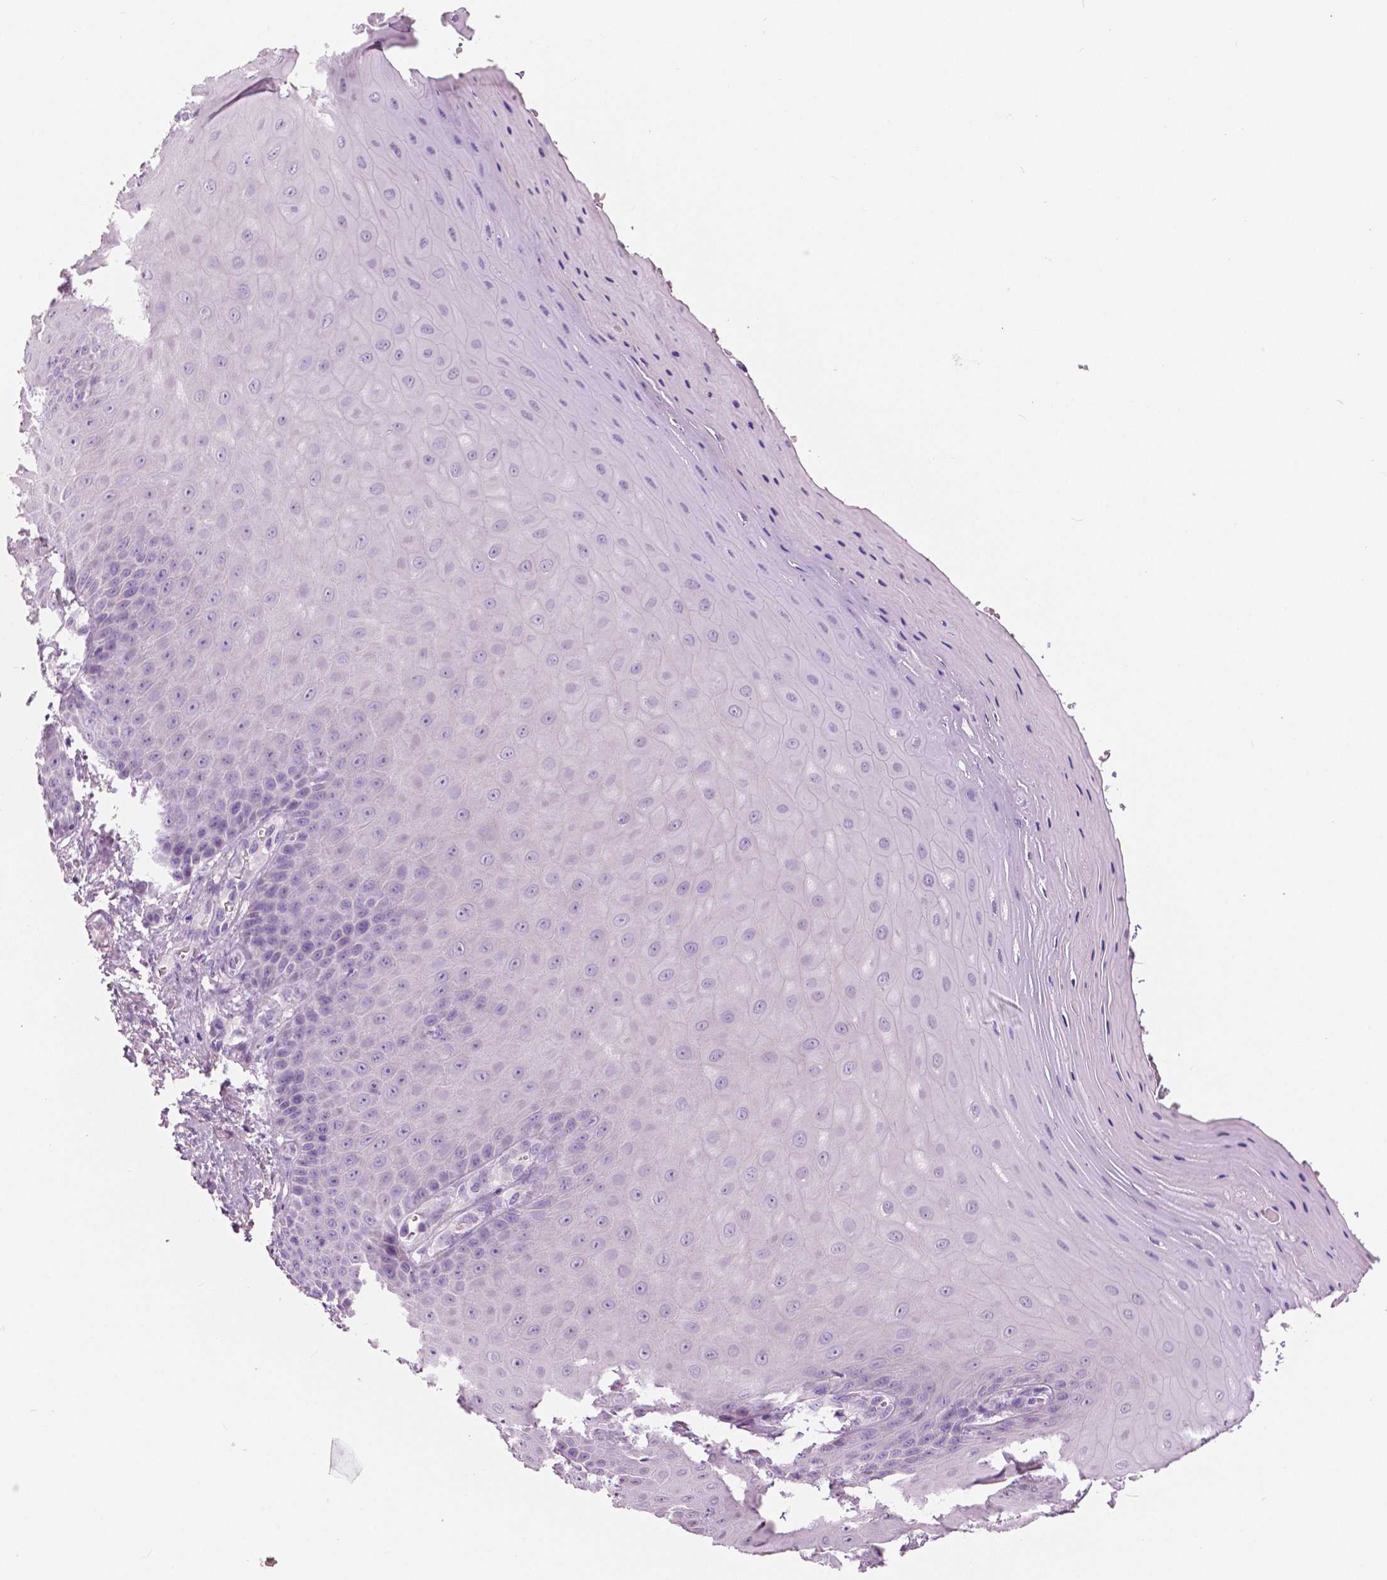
{"staining": {"intensity": "weak", "quantity": "<25%", "location": "cytoplasmic/membranous"}, "tissue": "vagina", "cell_type": "Squamous epithelial cells", "image_type": "normal", "snomed": [{"axis": "morphology", "description": "Normal tissue, NOS"}, {"axis": "topography", "description": "Vagina"}], "caption": "Squamous epithelial cells are negative for protein expression in normal human vagina. (Brightfield microscopy of DAB immunohistochemistry (IHC) at high magnification).", "gene": "SLC24A1", "patient": {"sex": "female", "age": 83}}